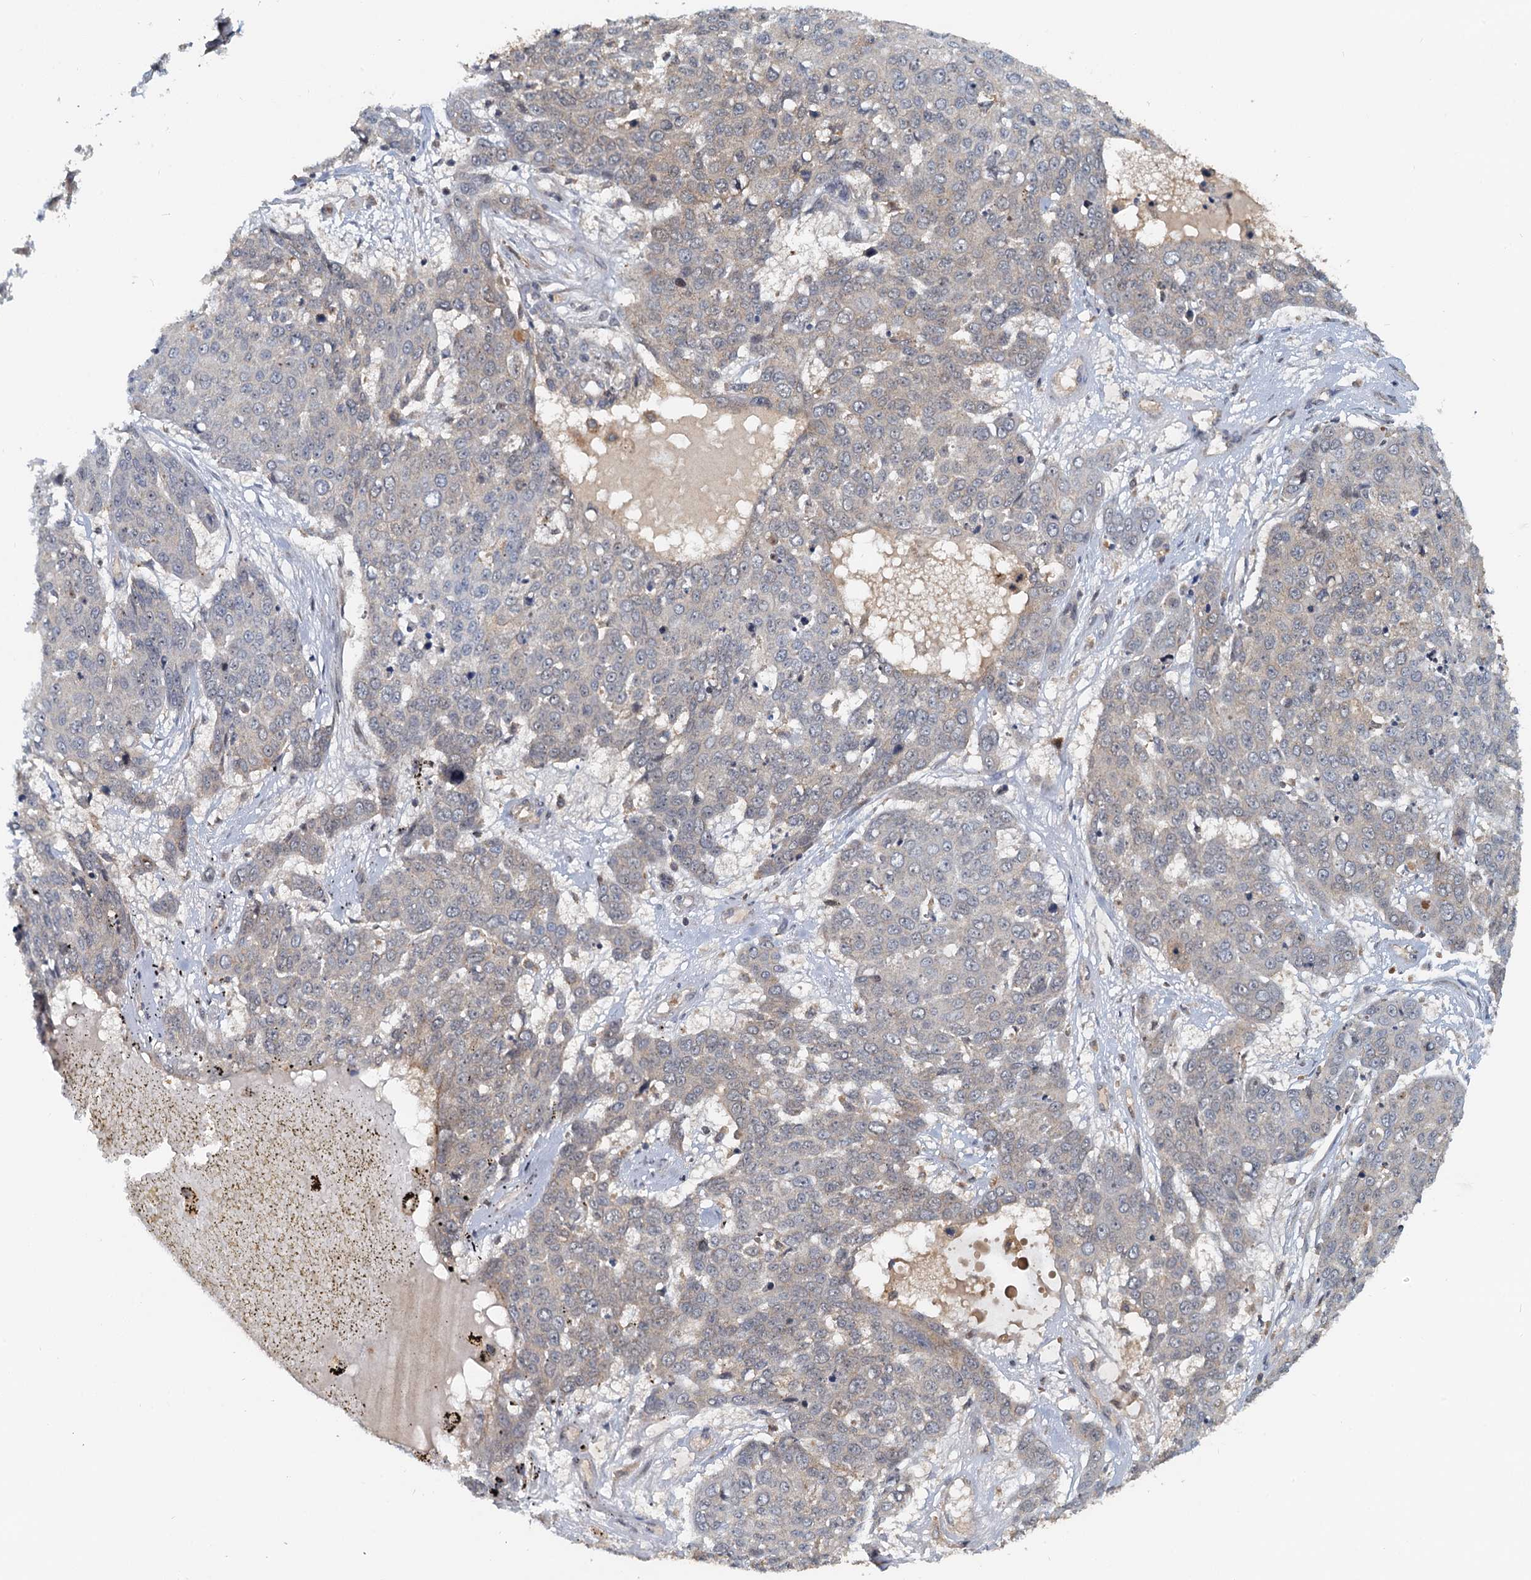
{"staining": {"intensity": "negative", "quantity": "none", "location": "none"}, "tissue": "skin cancer", "cell_type": "Tumor cells", "image_type": "cancer", "snomed": [{"axis": "morphology", "description": "Squamous cell carcinoma, NOS"}, {"axis": "topography", "description": "Skin"}], "caption": "Image shows no protein staining in tumor cells of skin cancer (squamous cell carcinoma) tissue.", "gene": "TOLLIP", "patient": {"sex": "male", "age": 71}}